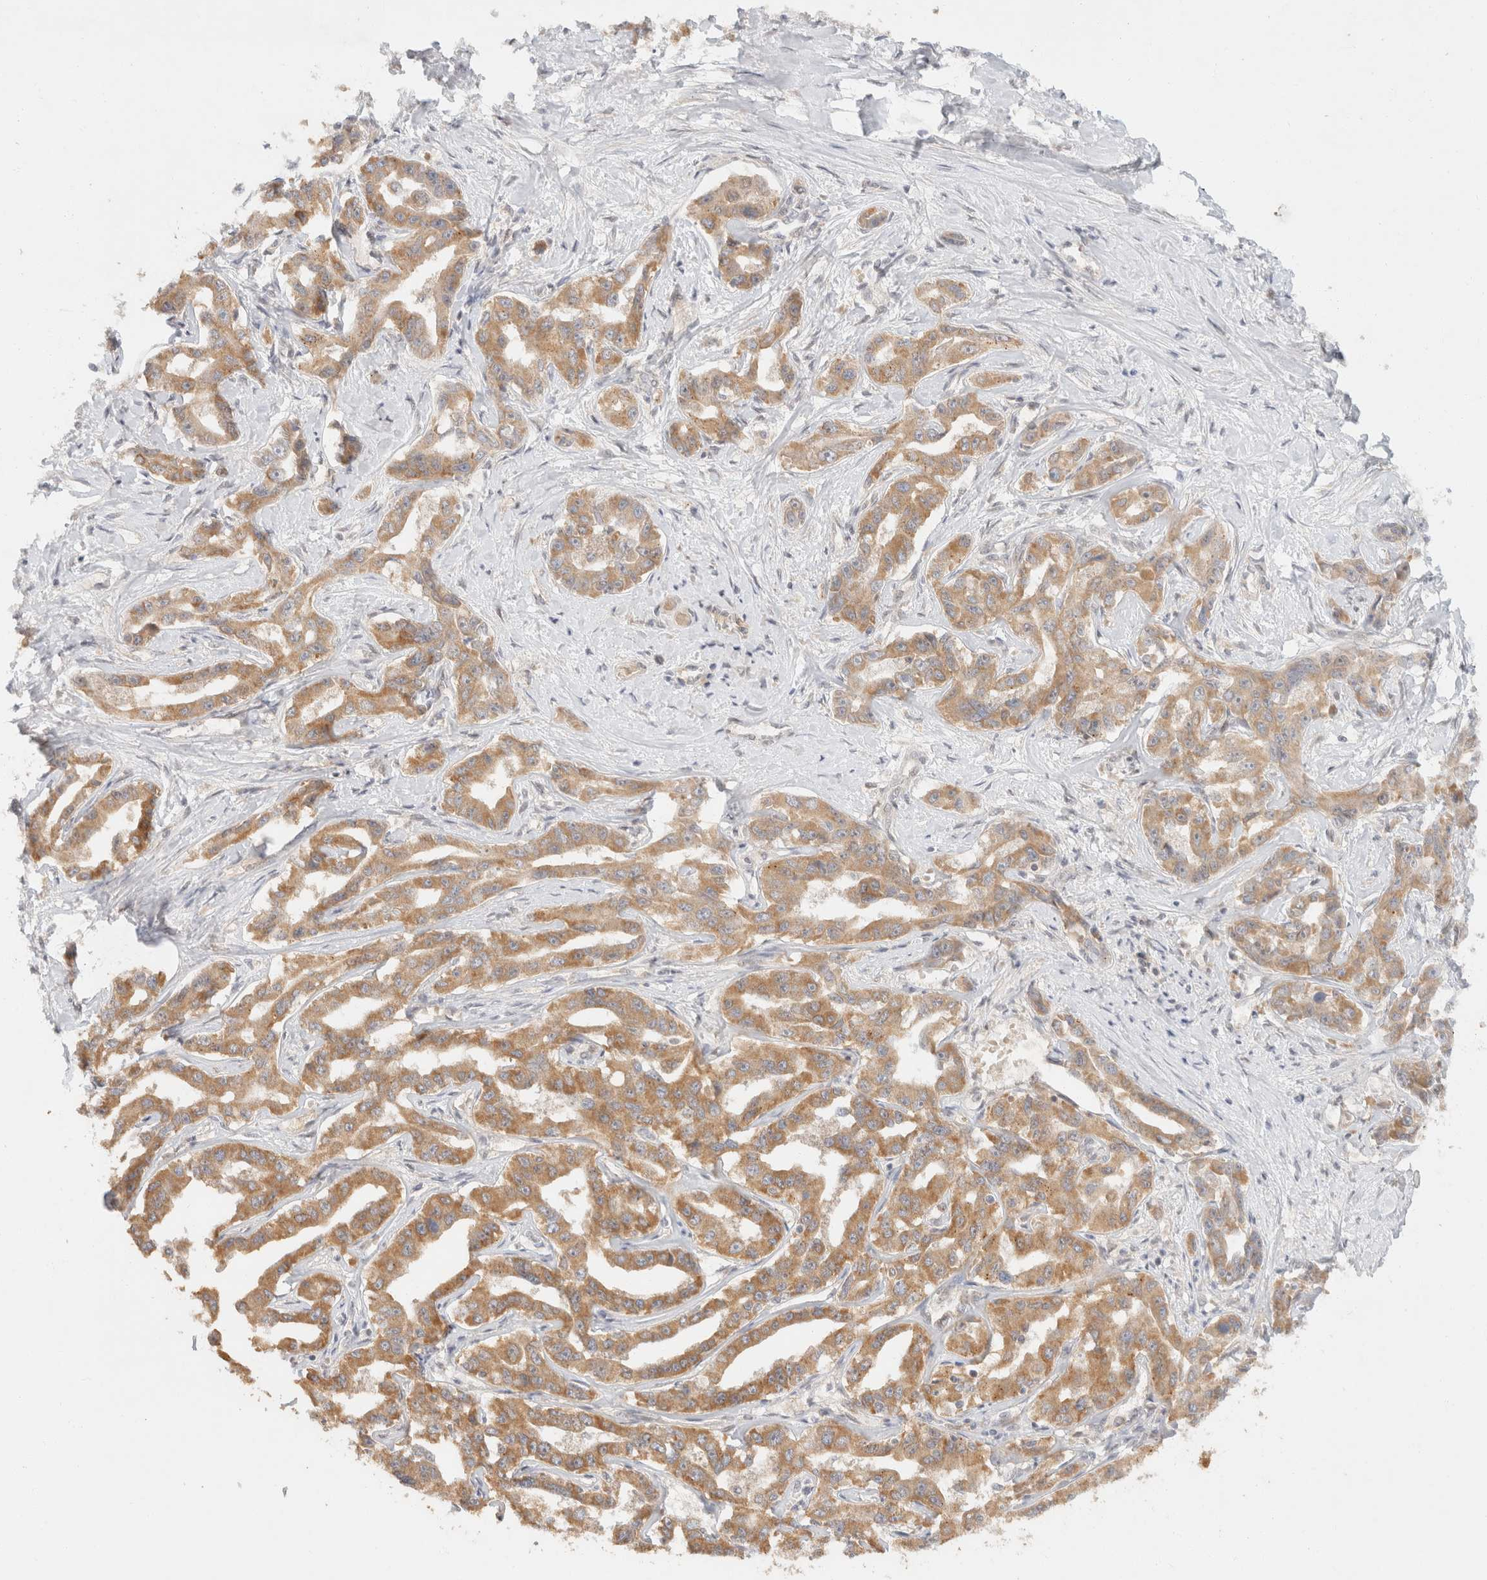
{"staining": {"intensity": "moderate", "quantity": ">75%", "location": "cytoplasmic/membranous"}, "tissue": "liver cancer", "cell_type": "Tumor cells", "image_type": "cancer", "snomed": [{"axis": "morphology", "description": "Cholangiocarcinoma"}, {"axis": "topography", "description": "Liver"}], "caption": "A medium amount of moderate cytoplasmic/membranous positivity is appreciated in about >75% of tumor cells in liver cancer tissue. (DAB IHC with brightfield microscopy, high magnification).", "gene": "TACC1", "patient": {"sex": "male", "age": 59}}